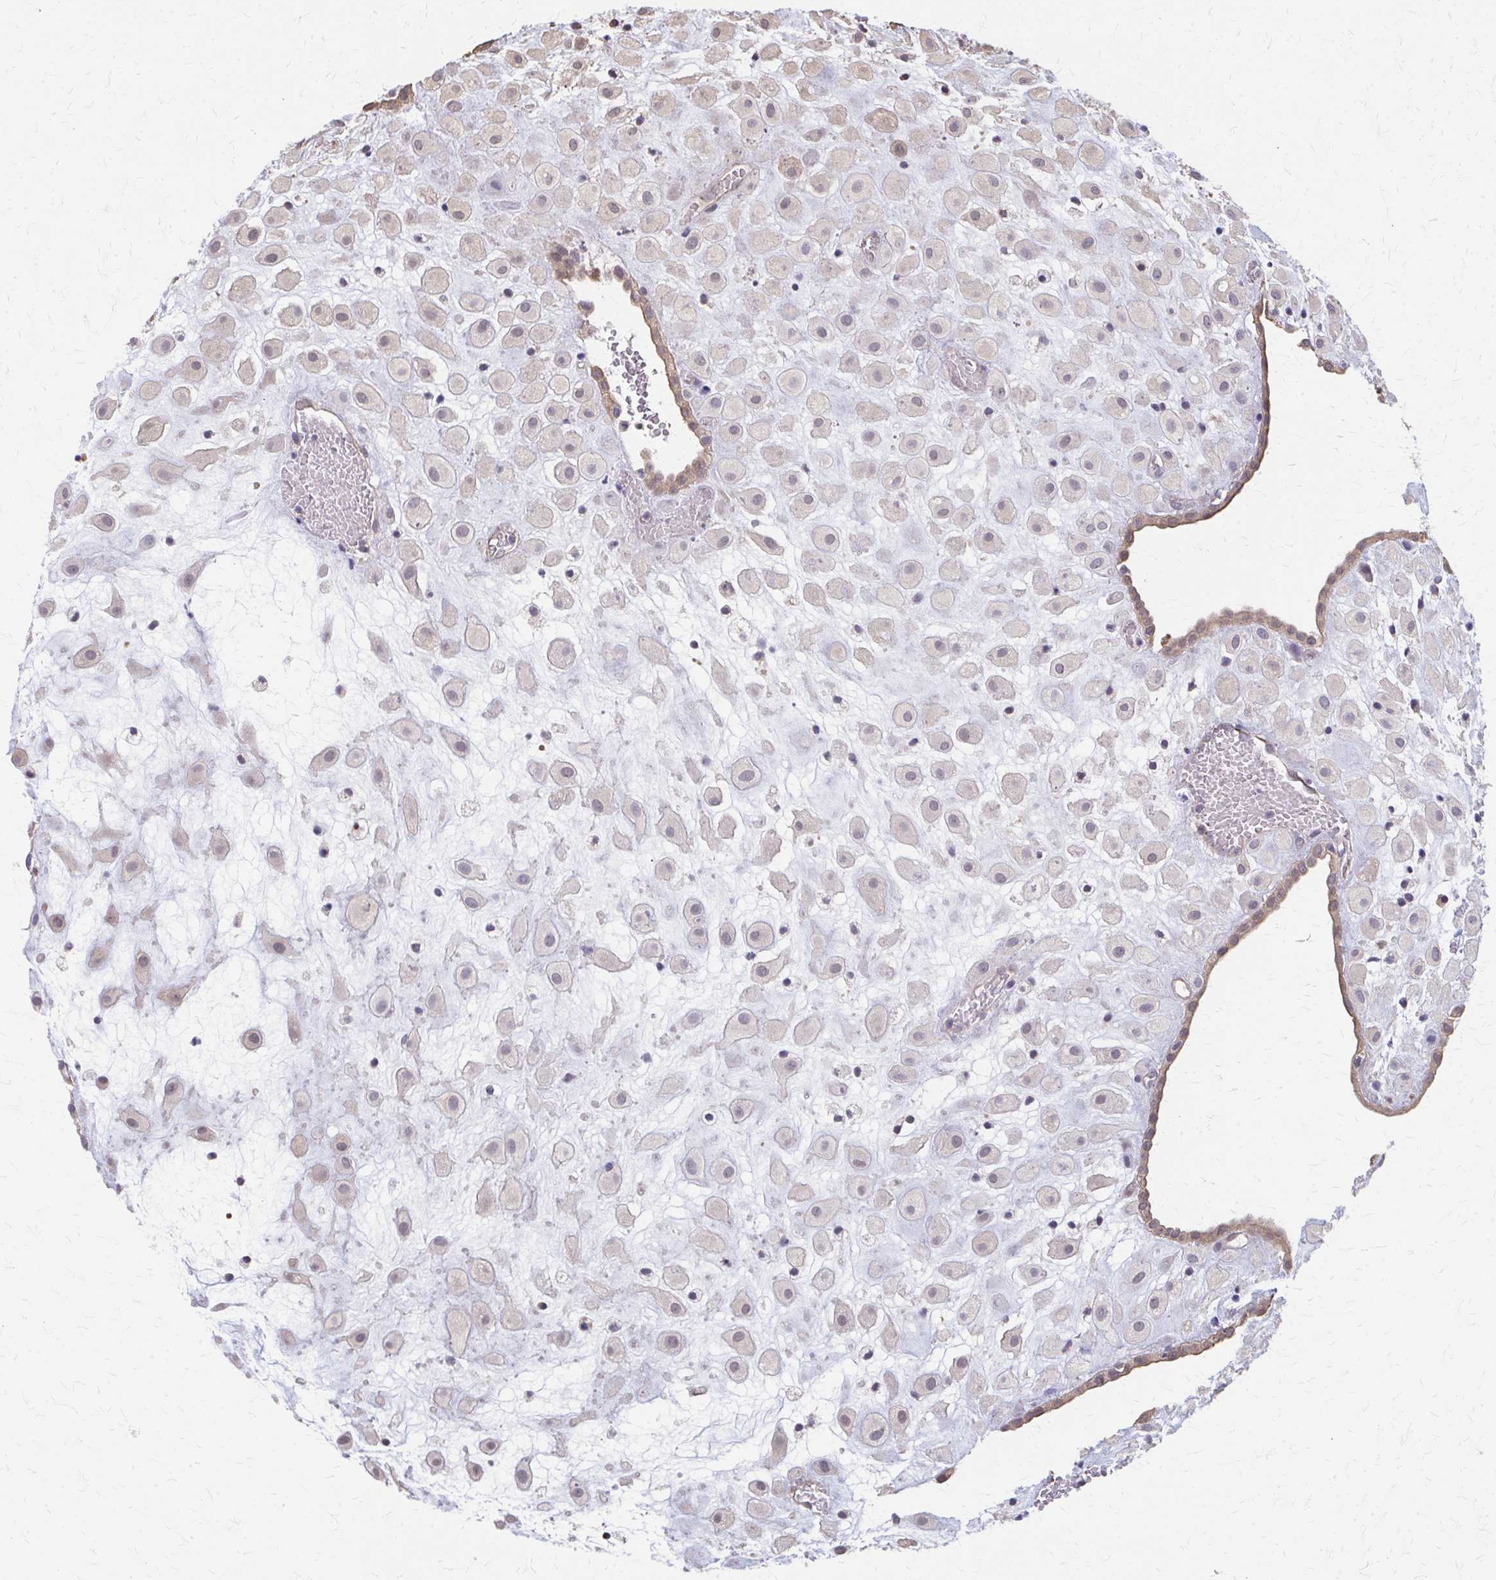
{"staining": {"intensity": "negative", "quantity": "none", "location": "none"}, "tissue": "placenta", "cell_type": "Decidual cells", "image_type": "normal", "snomed": [{"axis": "morphology", "description": "Normal tissue, NOS"}, {"axis": "topography", "description": "Placenta"}], "caption": "The photomicrograph shows no significant staining in decidual cells of placenta.", "gene": "RABGAP1L", "patient": {"sex": "female", "age": 24}}